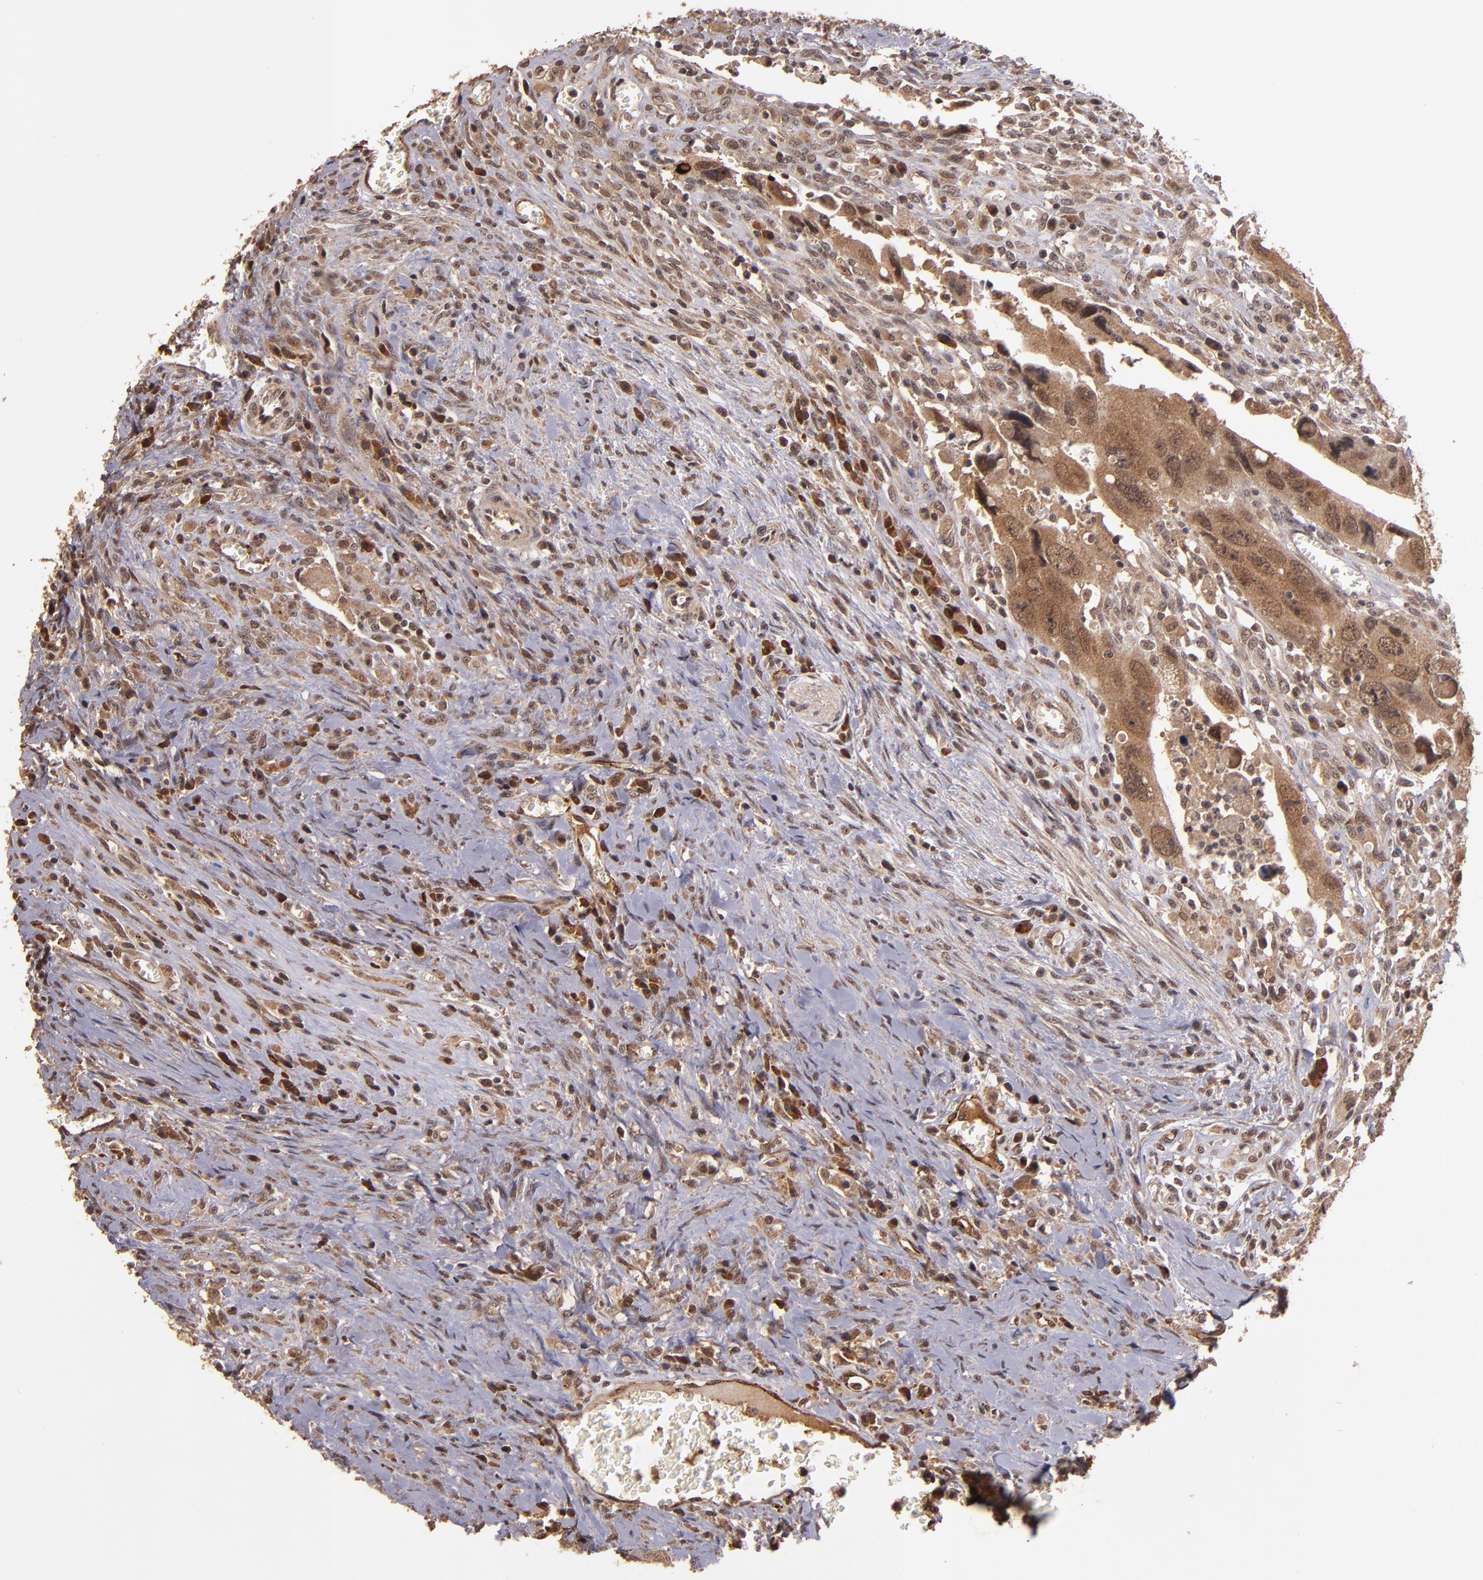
{"staining": {"intensity": "moderate", "quantity": ">75%", "location": "cytoplasmic/membranous"}, "tissue": "colorectal cancer", "cell_type": "Tumor cells", "image_type": "cancer", "snomed": [{"axis": "morphology", "description": "Adenocarcinoma, NOS"}, {"axis": "topography", "description": "Rectum"}], "caption": "Human colorectal cancer stained for a protein (brown) displays moderate cytoplasmic/membranous positive expression in approximately >75% of tumor cells.", "gene": "RIOK3", "patient": {"sex": "male", "age": 70}}